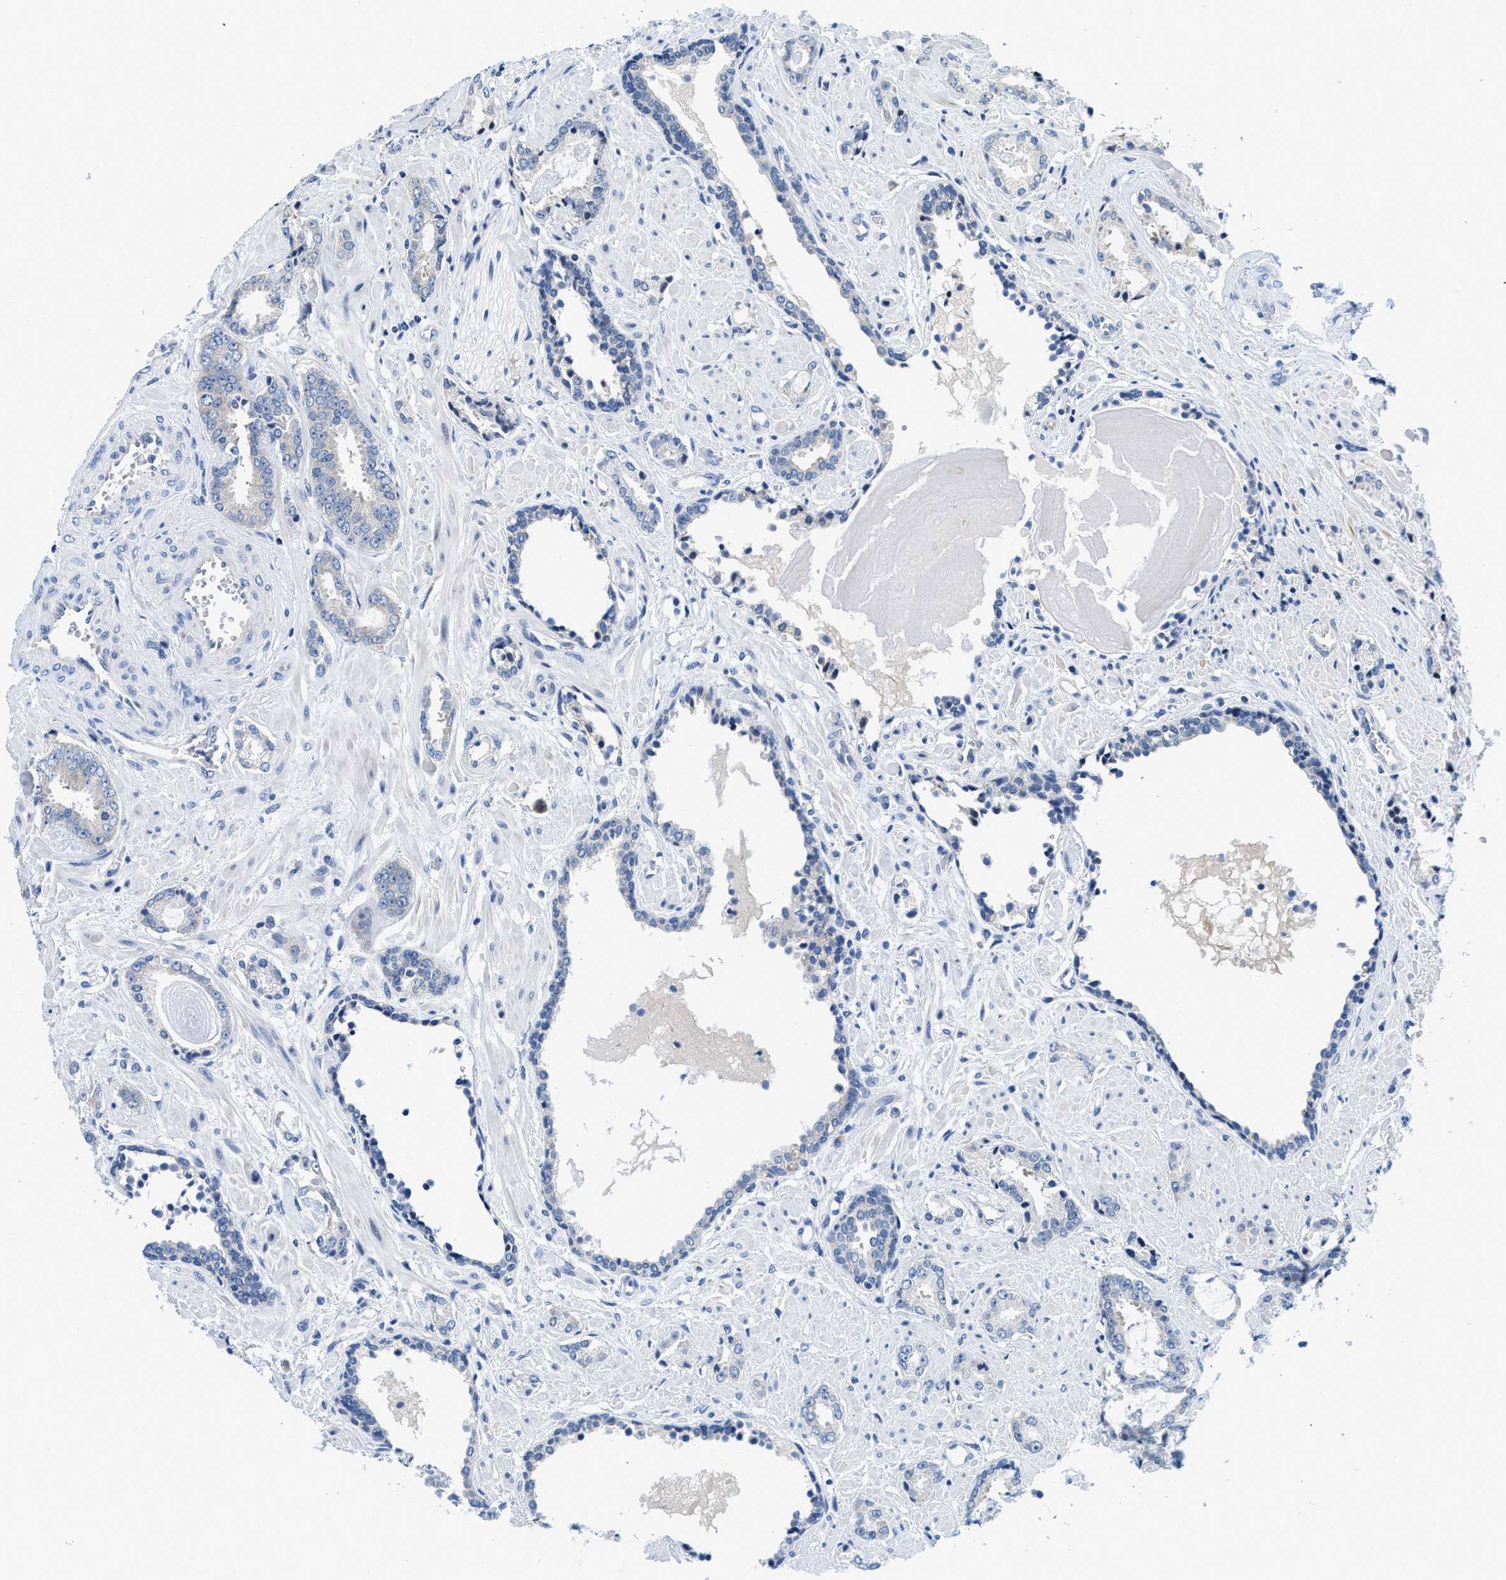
{"staining": {"intensity": "negative", "quantity": "none", "location": "none"}, "tissue": "prostate cancer", "cell_type": "Tumor cells", "image_type": "cancer", "snomed": [{"axis": "morphology", "description": "Adenocarcinoma, Low grade"}, {"axis": "topography", "description": "Prostate"}], "caption": "This is an immunohistochemistry histopathology image of human prostate cancer (adenocarcinoma (low-grade)). There is no expression in tumor cells.", "gene": "IKBKE", "patient": {"sex": "male", "age": 53}}